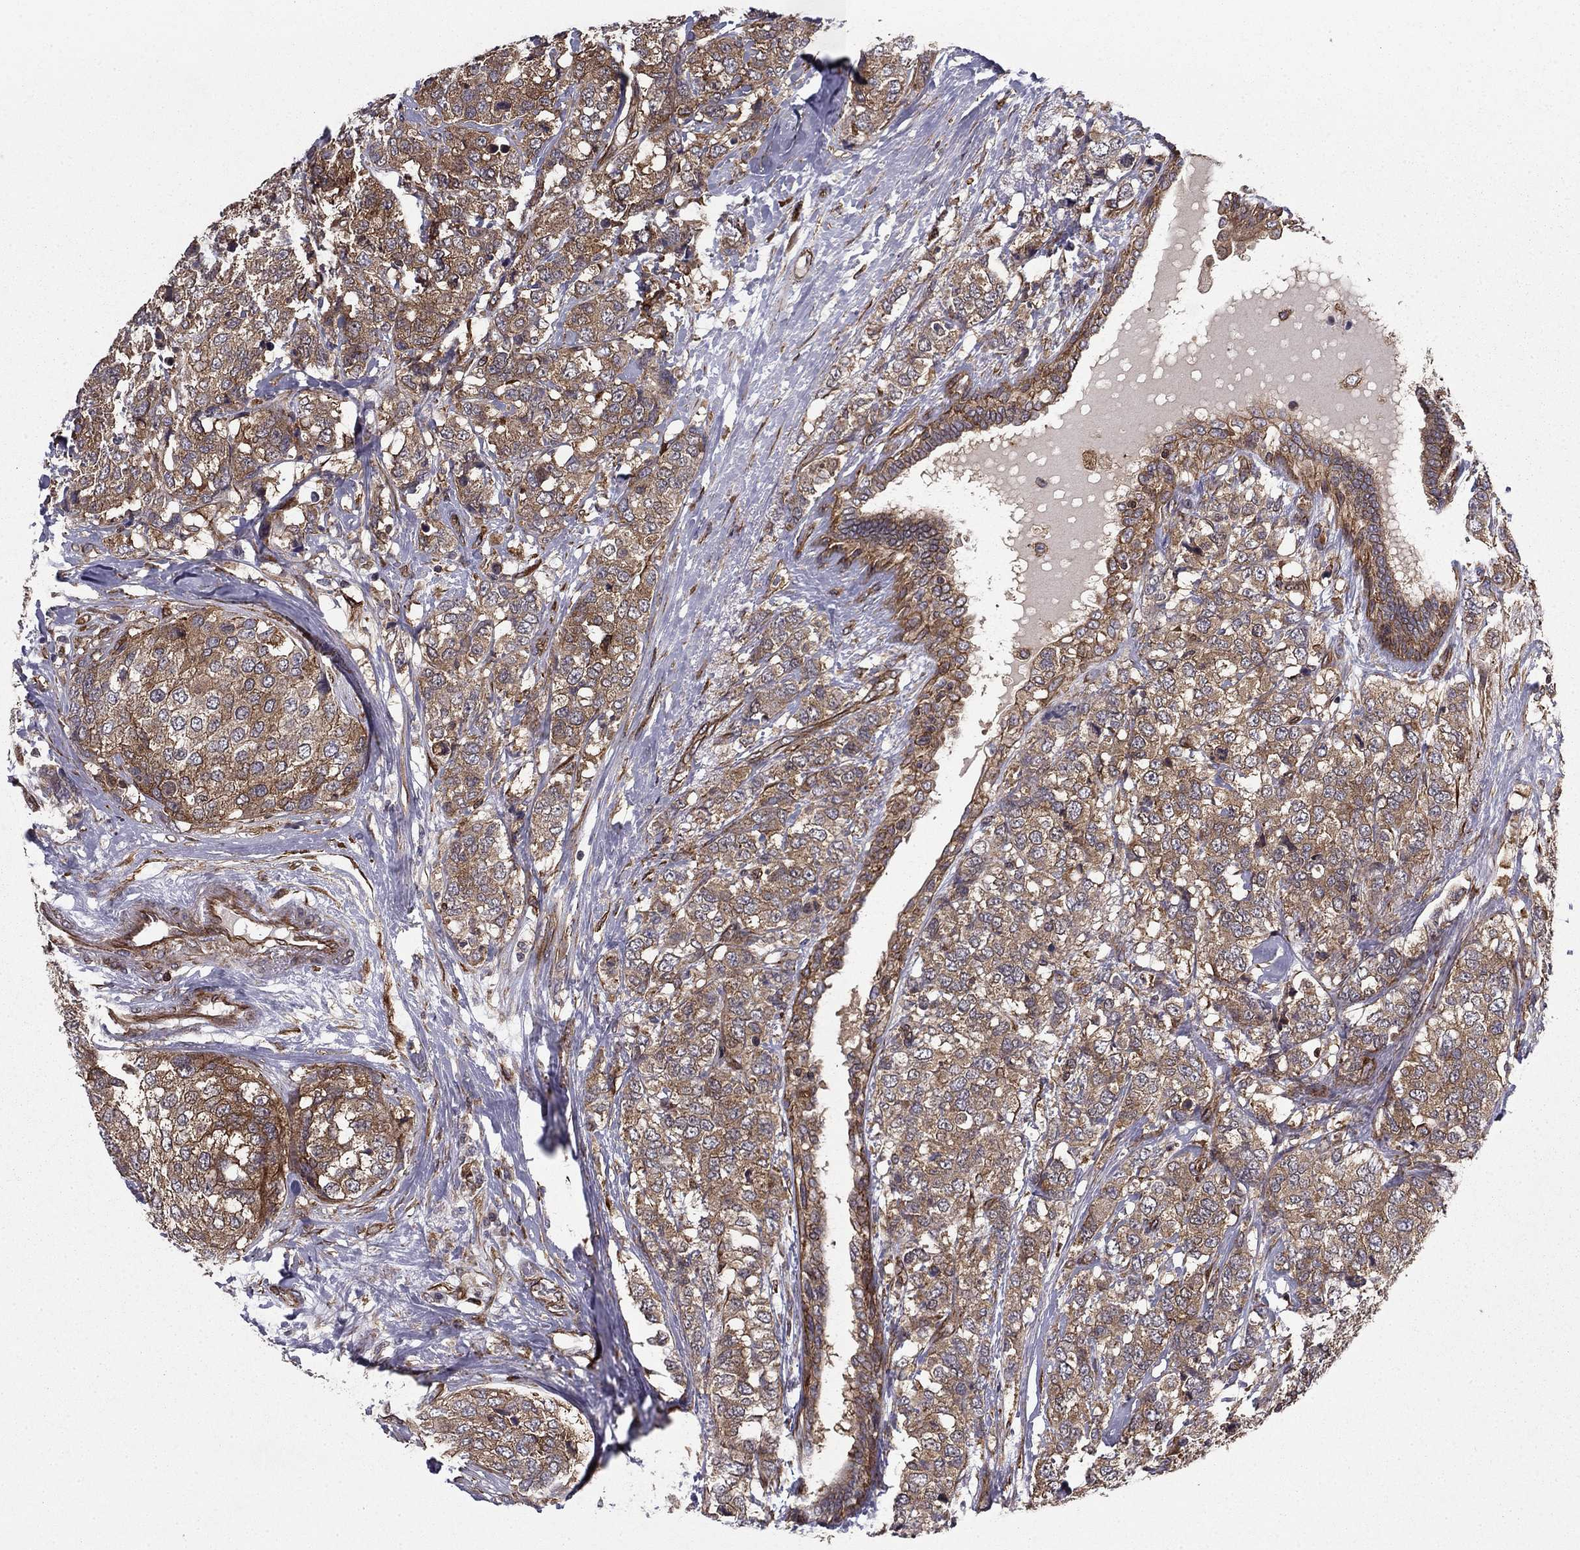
{"staining": {"intensity": "moderate", "quantity": "25%-75%", "location": "cytoplasmic/membranous"}, "tissue": "breast cancer", "cell_type": "Tumor cells", "image_type": "cancer", "snomed": [{"axis": "morphology", "description": "Lobular carcinoma"}, {"axis": "topography", "description": "Breast"}], "caption": "This histopathology image shows immunohistochemistry staining of lobular carcinoma (breast), with medium moderate cytoplasmic/membranous expression in about 25%-75% of tumor cells.", "gene": "SHMT1", "patient": {"sex": "female", "age": 59}}